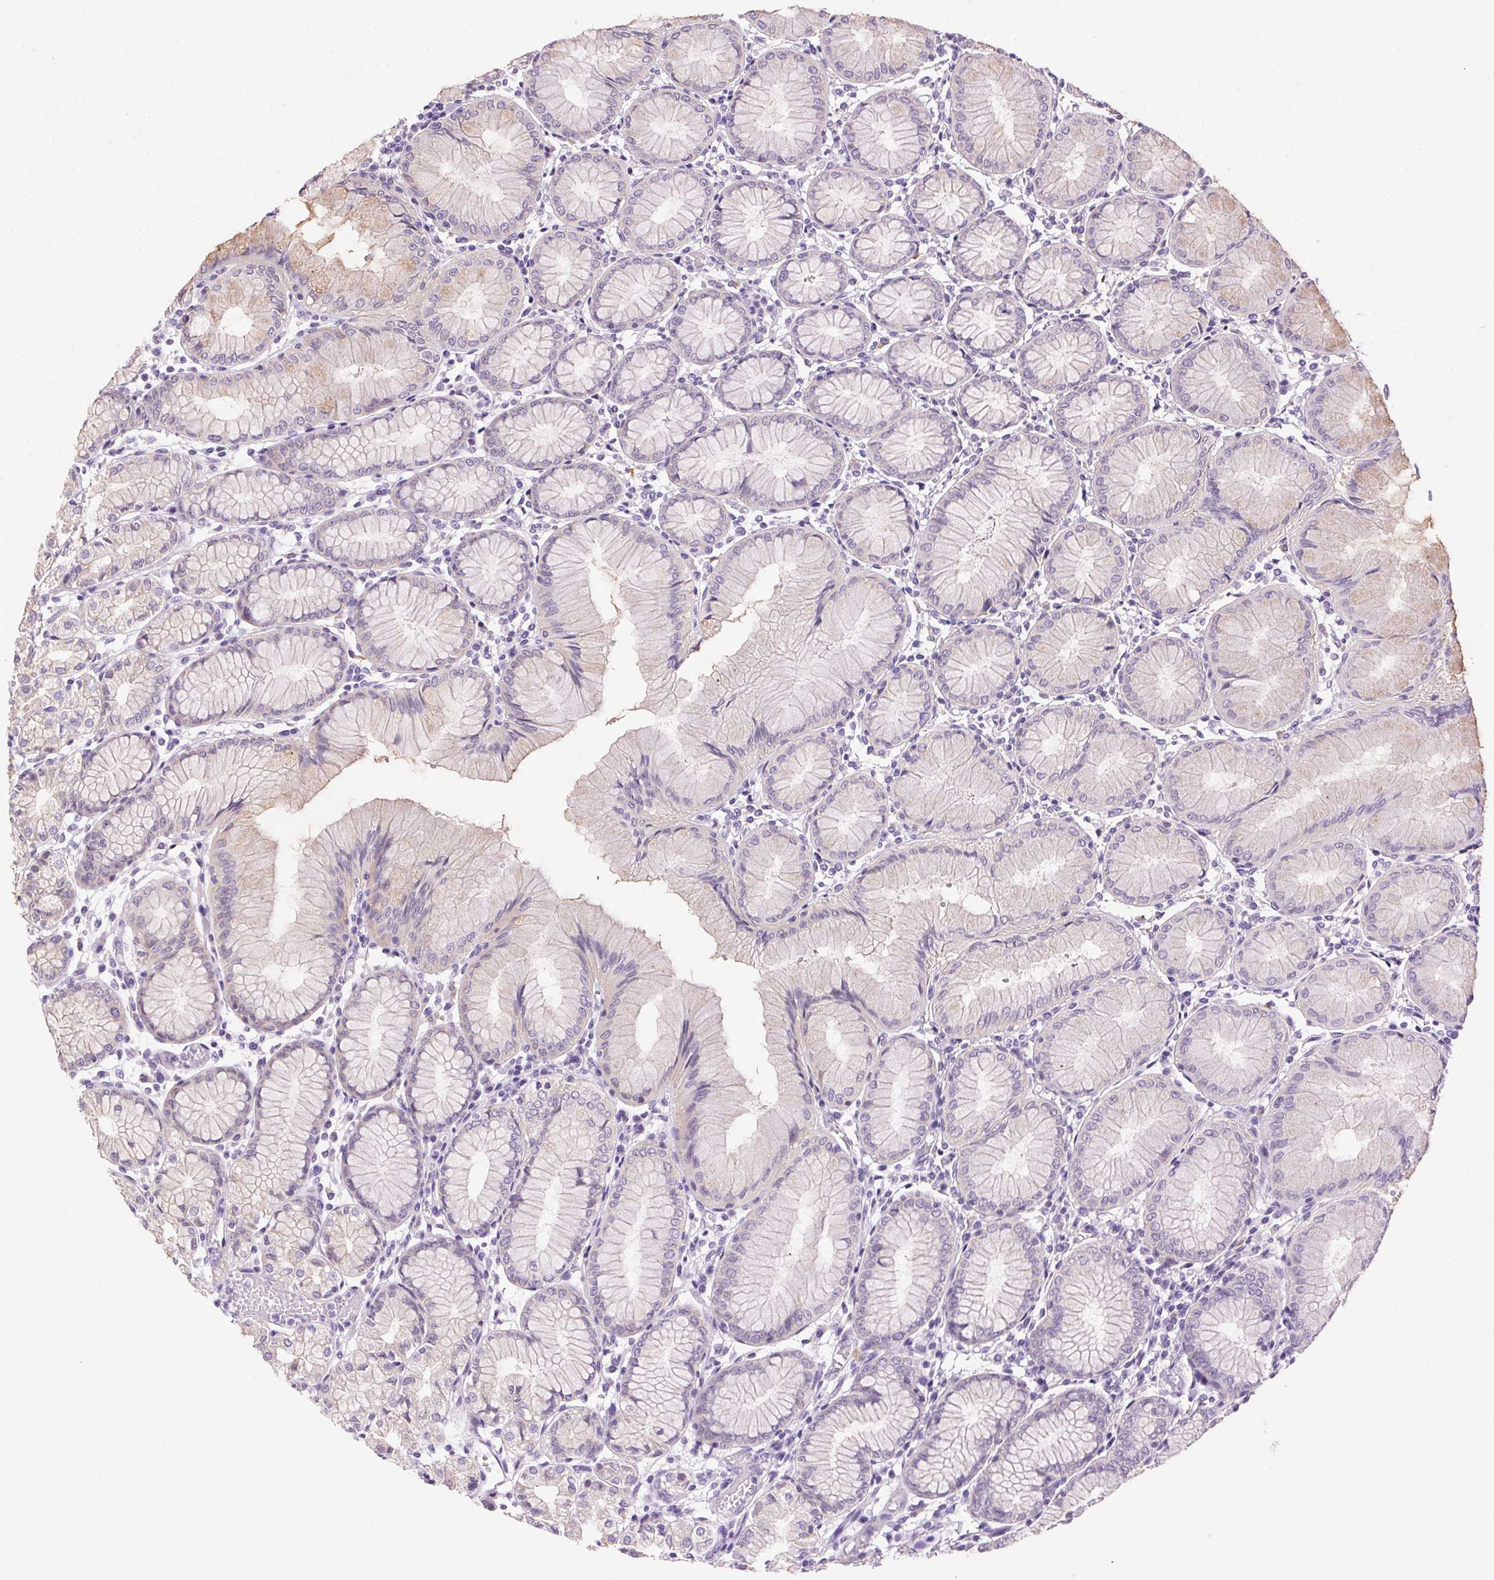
{"staining": {"intensity": "weak", "quantity": "<25%", "location": "cytoplasmic/membranous"}, "tissue": "stomach", "cell_type": "Glandular cells", "image_type": "normal", "snomed": [{"axis": "morphology", "description": "Normal tissue, NOS"}, {"axis": "topography", "description": "Stomach"}], "caption": "There is no significant expression in glandular cells of stomach. (Brightfield microscopy of DAB (3,3'-diaminobenzidine) immunohistochemistry at high magnification).", "gene": "CLDN10", "patient": {"sex": "female", "age": 57}}